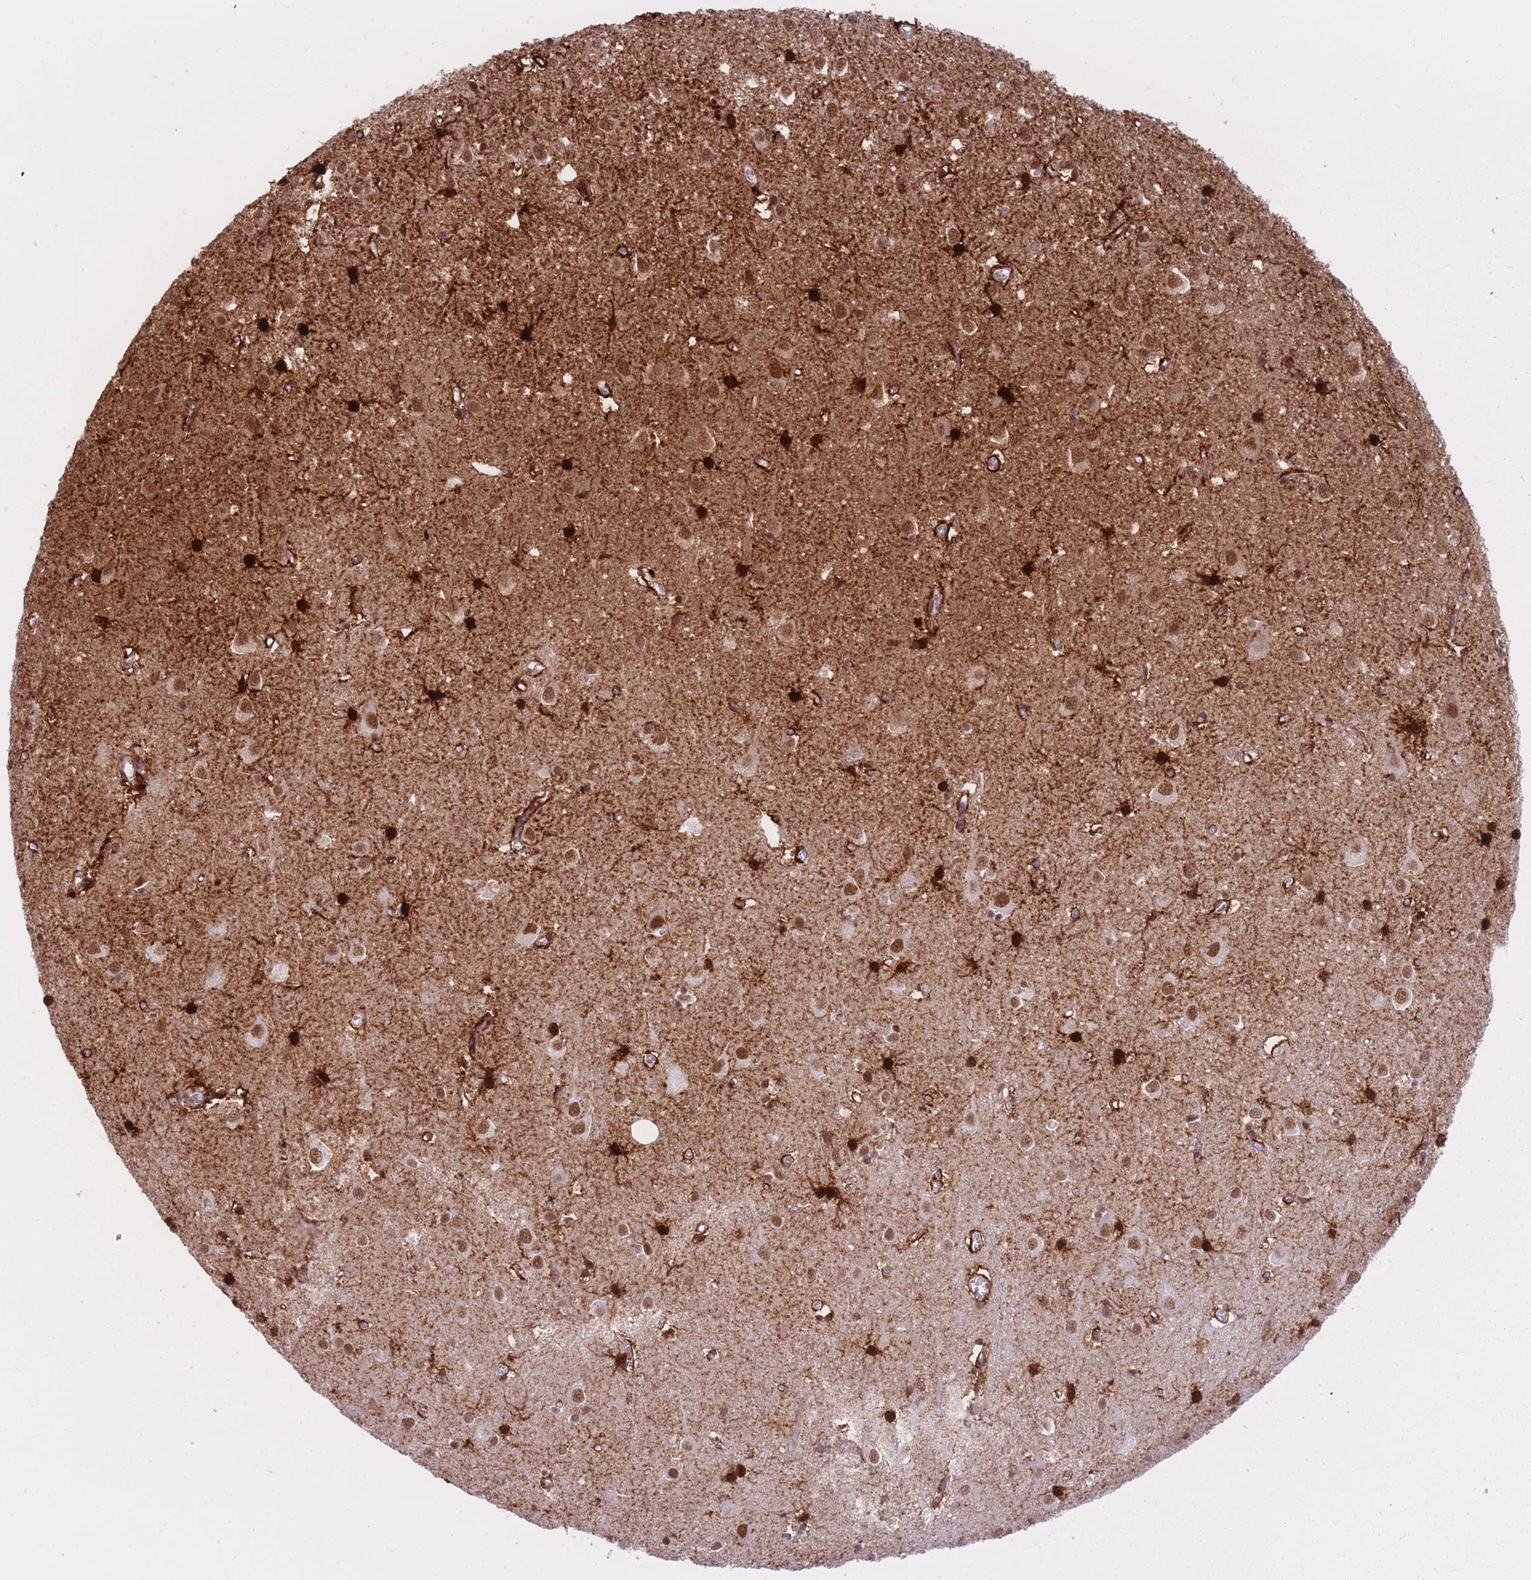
{"staining": {"intensity": "strong", "quantity": ">75%", "location": "cytoplasmic/membranous,nuclear"}, "tissue": "cerebral cortex", "cell_type": "Endothelial cells", "image_type": "normal", "snomed": [{"axis": "morphology", "description": "Normal tissue, NOS"}, {"axis": "topography", "description": "Cerebral cortex"}], "caption": "Immunohistochemical staining of normal human cerebral cortex exhibits >75% levels of strong cytoplasmic/membranous,nuclear protein staining in about >75% of endothelial cells.", "gene": "HNRNPUL1", "patient": {"sex": "male", "age": 70}}